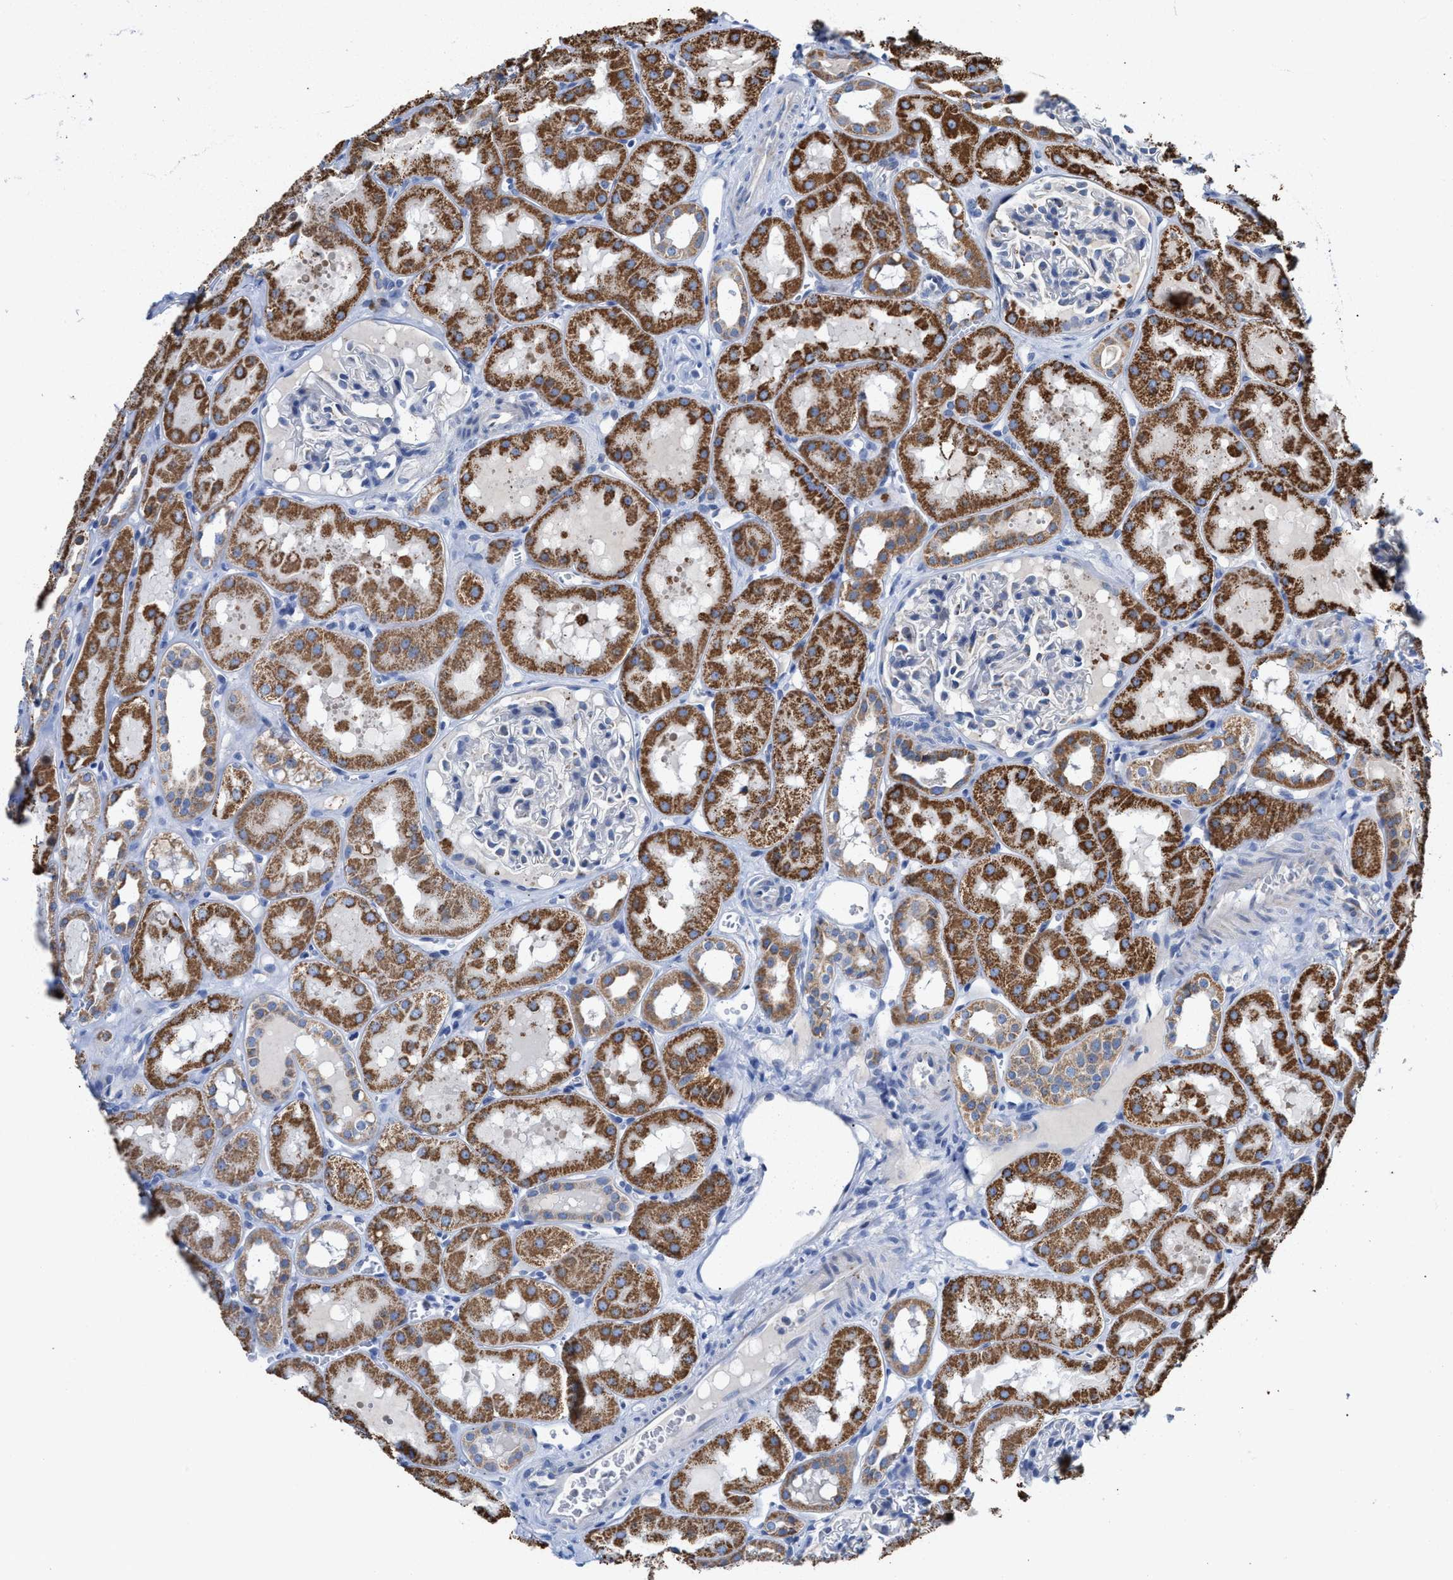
{"staining": {"intensity": "negative", "quantity": "none", "location": "none"}, "tissue": "kidney", "cell_type": "Cells in glomeruli", "image_type": "normal", "snomed": [{"axis": "morphology", "description": "Normal tissue, NOS"}, {"axis": "topography", "description": "Kidney"}, {"axis": "topography", "description": "Urinary bladder"}], "caption": "Immunohistochemistry (IHC) of benign kidney displays no expression in cells in glomeruli. (DAB immunohistochemistry (IHC), high magnification).", "gene": "JAG1", "patient": {"sex": "male", "age": 16}}